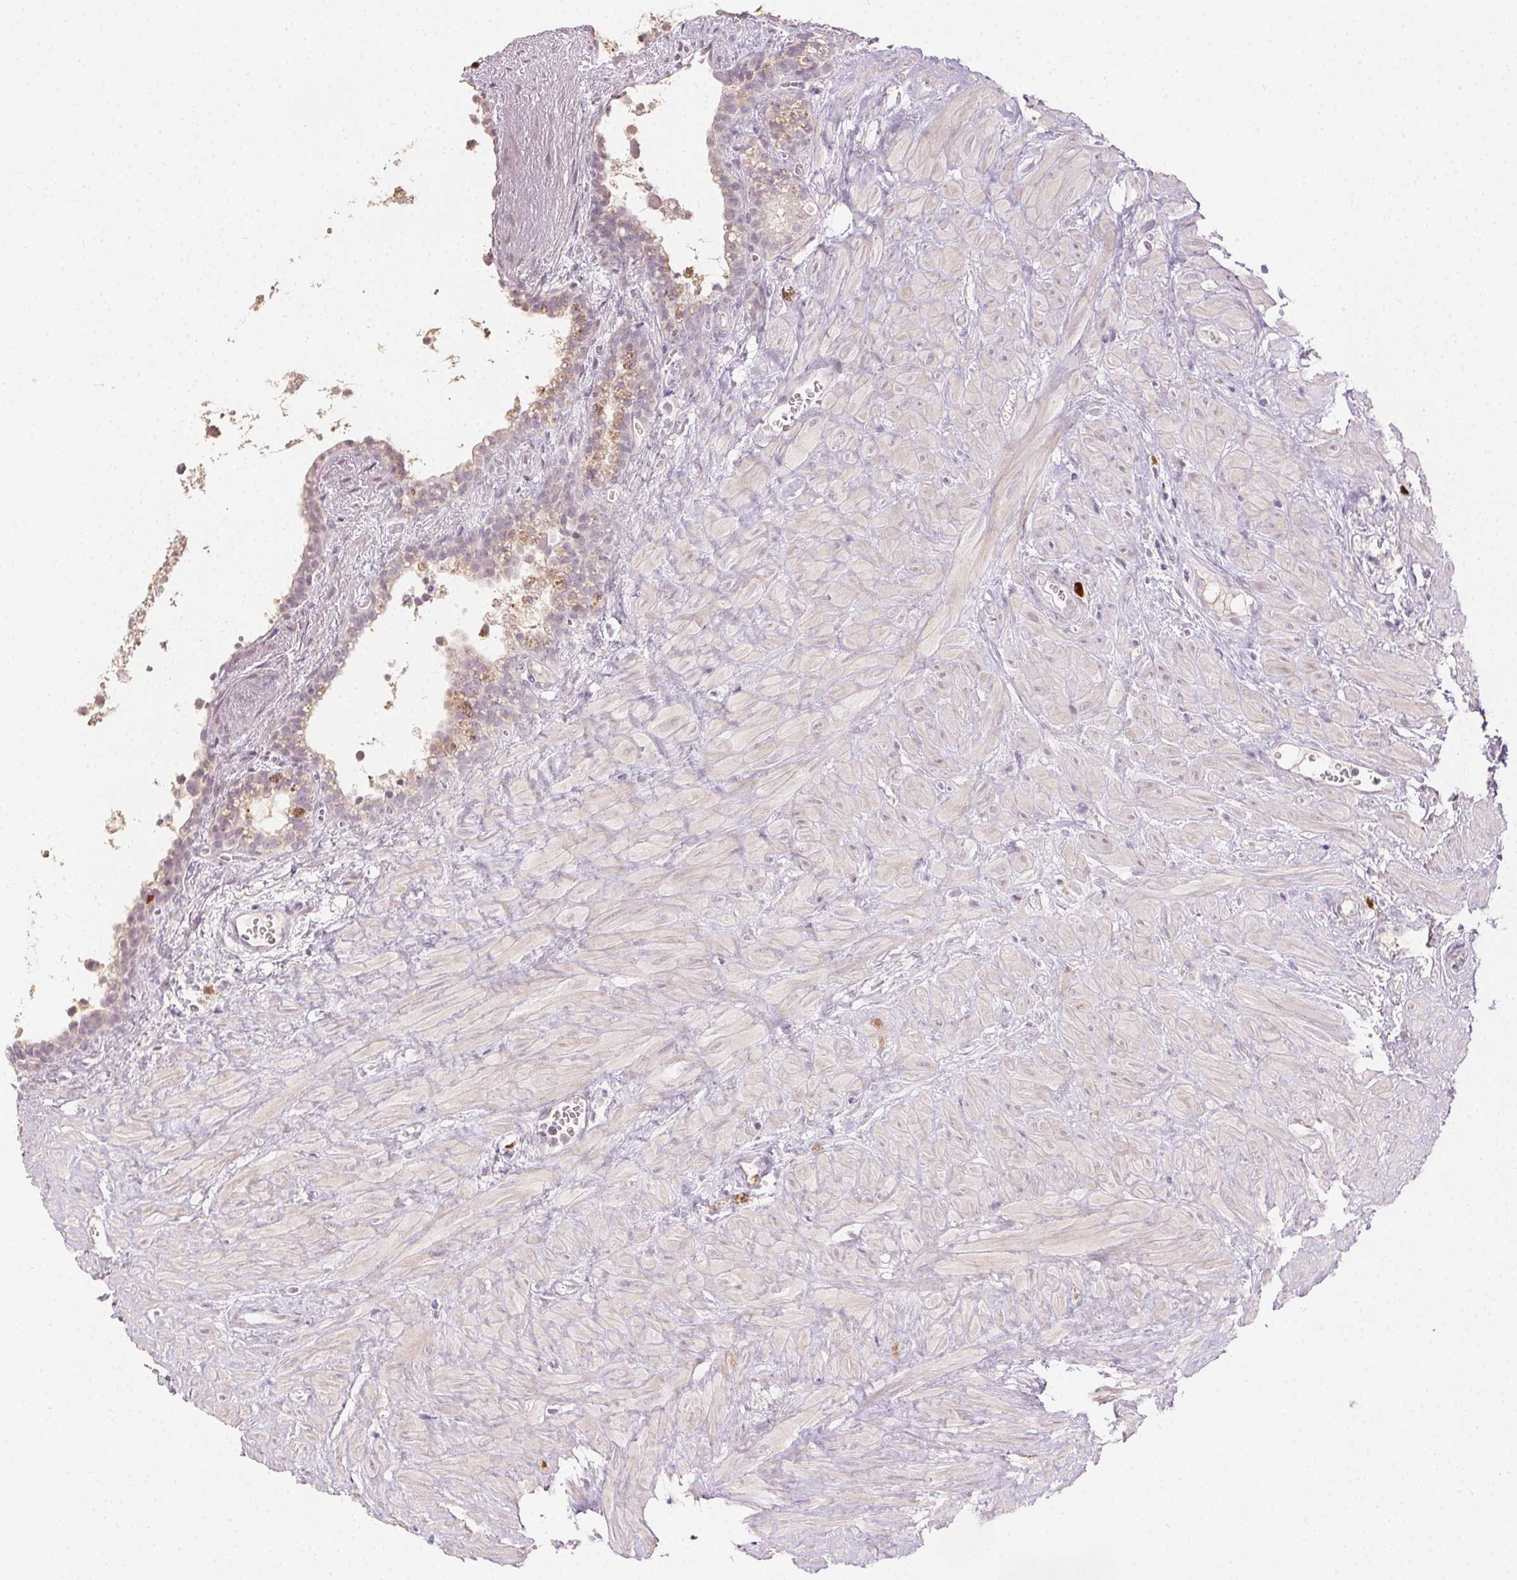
{"staining": {"intensity": "negative", "quantity": "none", "location": "none"}, "tissue": "seminal vesicle", "cell_type": "Glandular cells", "image_type": "normal", "snomed": [{"axis": "morphology", "description": "Normal tissue, NOS"}, {"axis": "topography", "description": "Seminal veicle"}], "caption": "IHC of unremarkable human seminal vesicle shows no positivity in glandular cells.", "gene": "ANLN", "patient": {"sex": "male", "age": 76}}